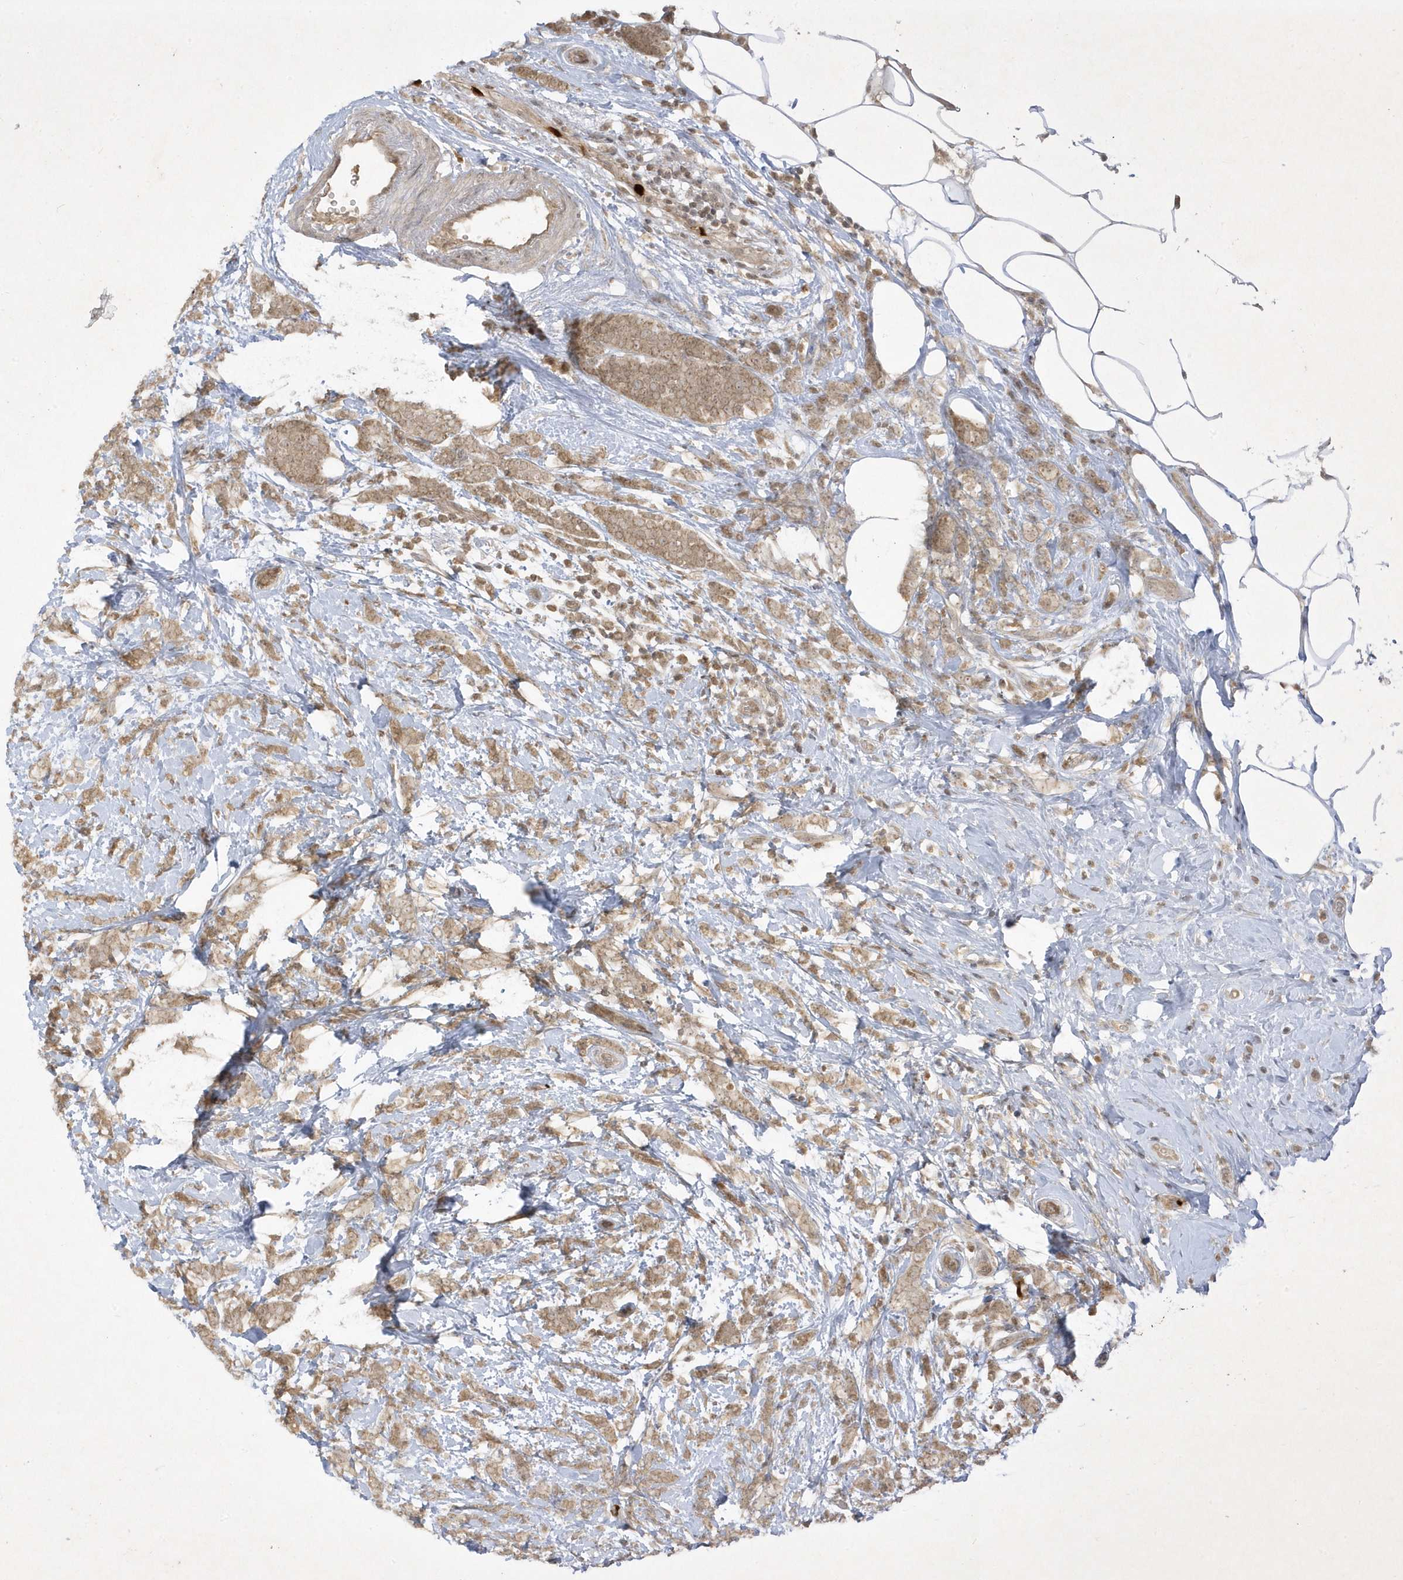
{"staining": {"intensity": "weak", "quantity": ">75%", "location": "cytoplasmic/membranous"}, "tissue": "breast cancer", "cell_type": "Tumor cells", "image_type": "cancer", "snomed": [{"axis": "morphology", "description": "Lobular carcinoma"}, {"axis": "topography", "description": "Breast"}], "caption": "There is low levels of weak cytoplasmic/membranous expression in tumor cells of lobular carcinoma (breast), as demonstrated by immunohistochemical staining (brown color).", "gene": "ZNF213", "patient": {"sex": "female", "age": 58}}